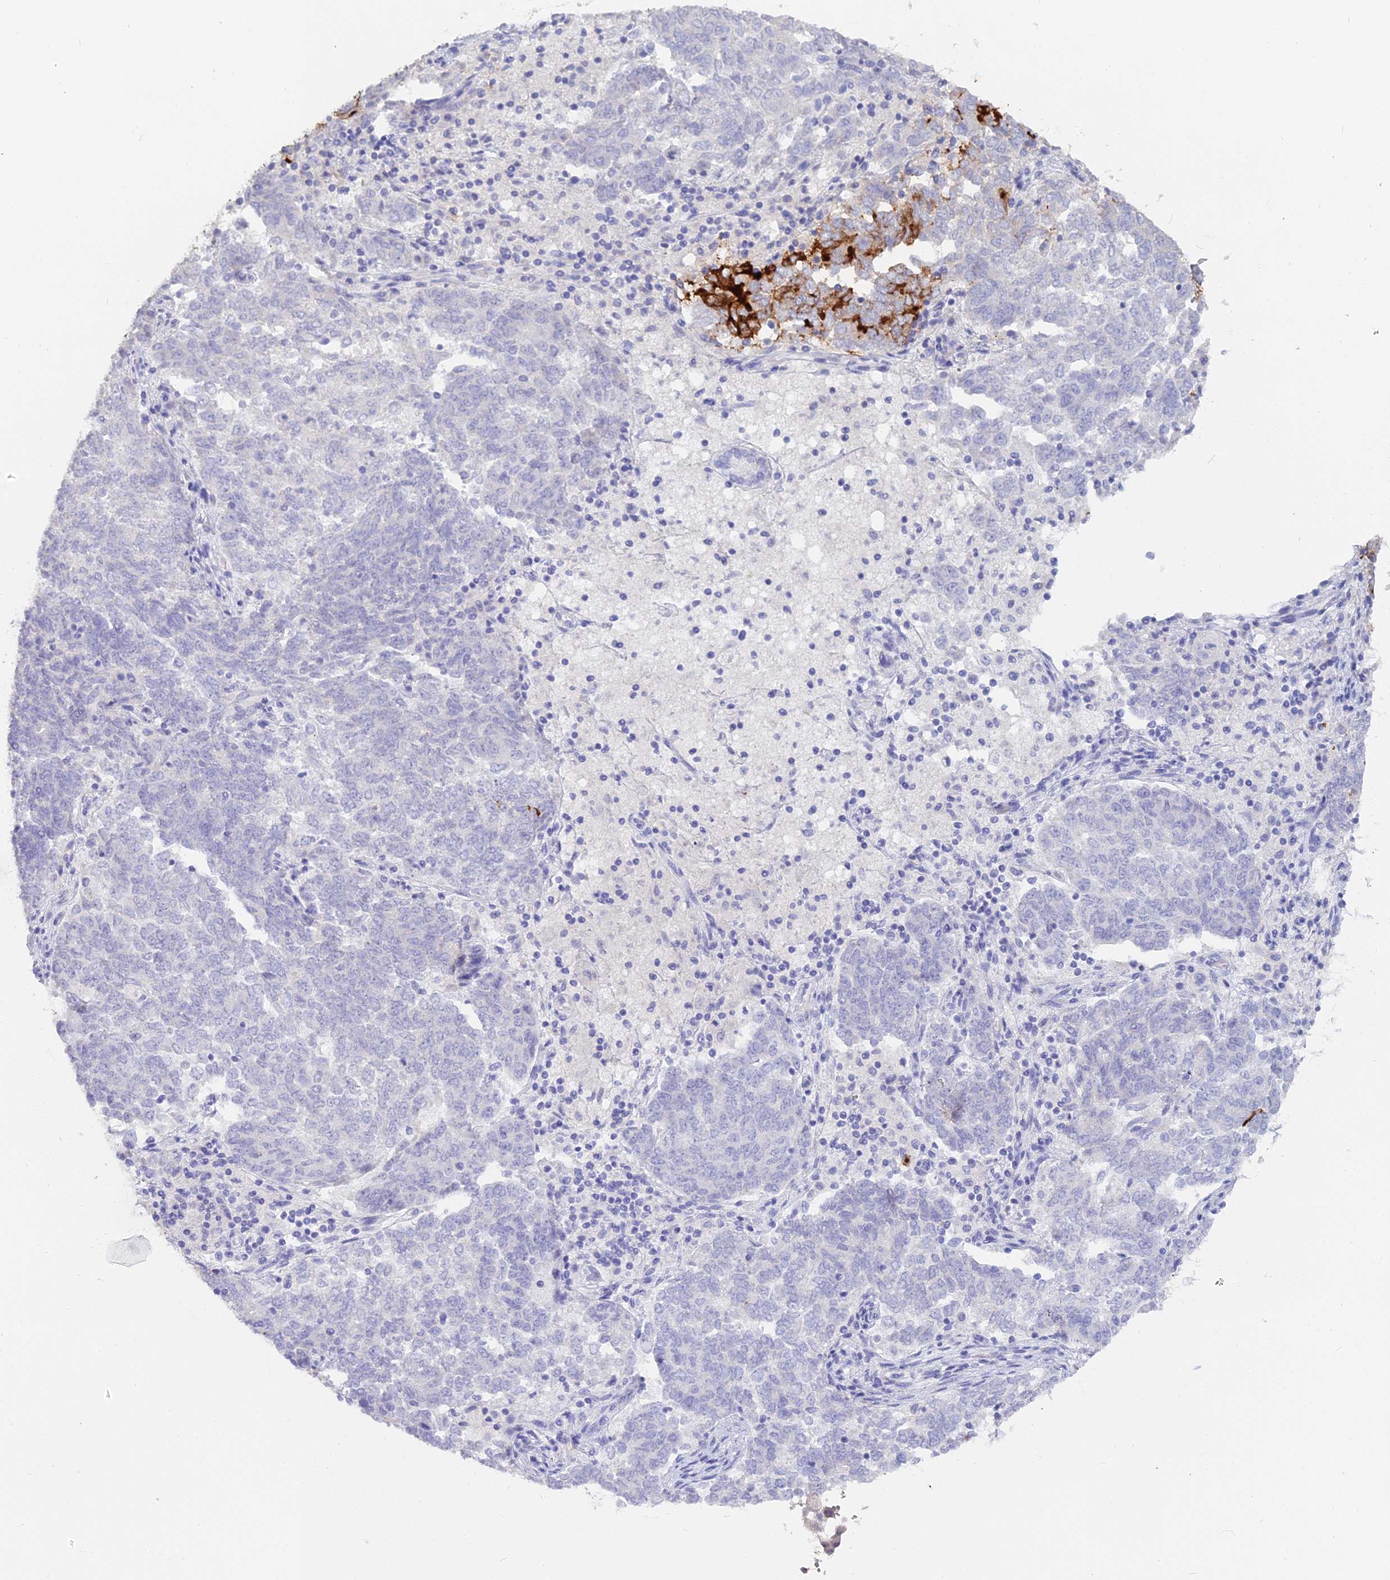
{"staining": {"intensity": "strong", "quantity": "<25%", "location": "cytoplasmic/membranous"}, "tissue": "endometrial cancer", "cell_type": "Tumor cells", "image_type": "cancer", "snomed": [{"axis": "morphology", "description": "Adenocarcinoma, NOS"}, {"axis": "topography", "description": "Endometrium"}], "caption": "There is medium levels of strong cytoplasmic/membranous positivity in tumor cells of endometrial cancer, as demonstrated by immunohistochemical staining (brown color).", "gene": "ALPP", "patient": {"sex": "female", "age": 80}}